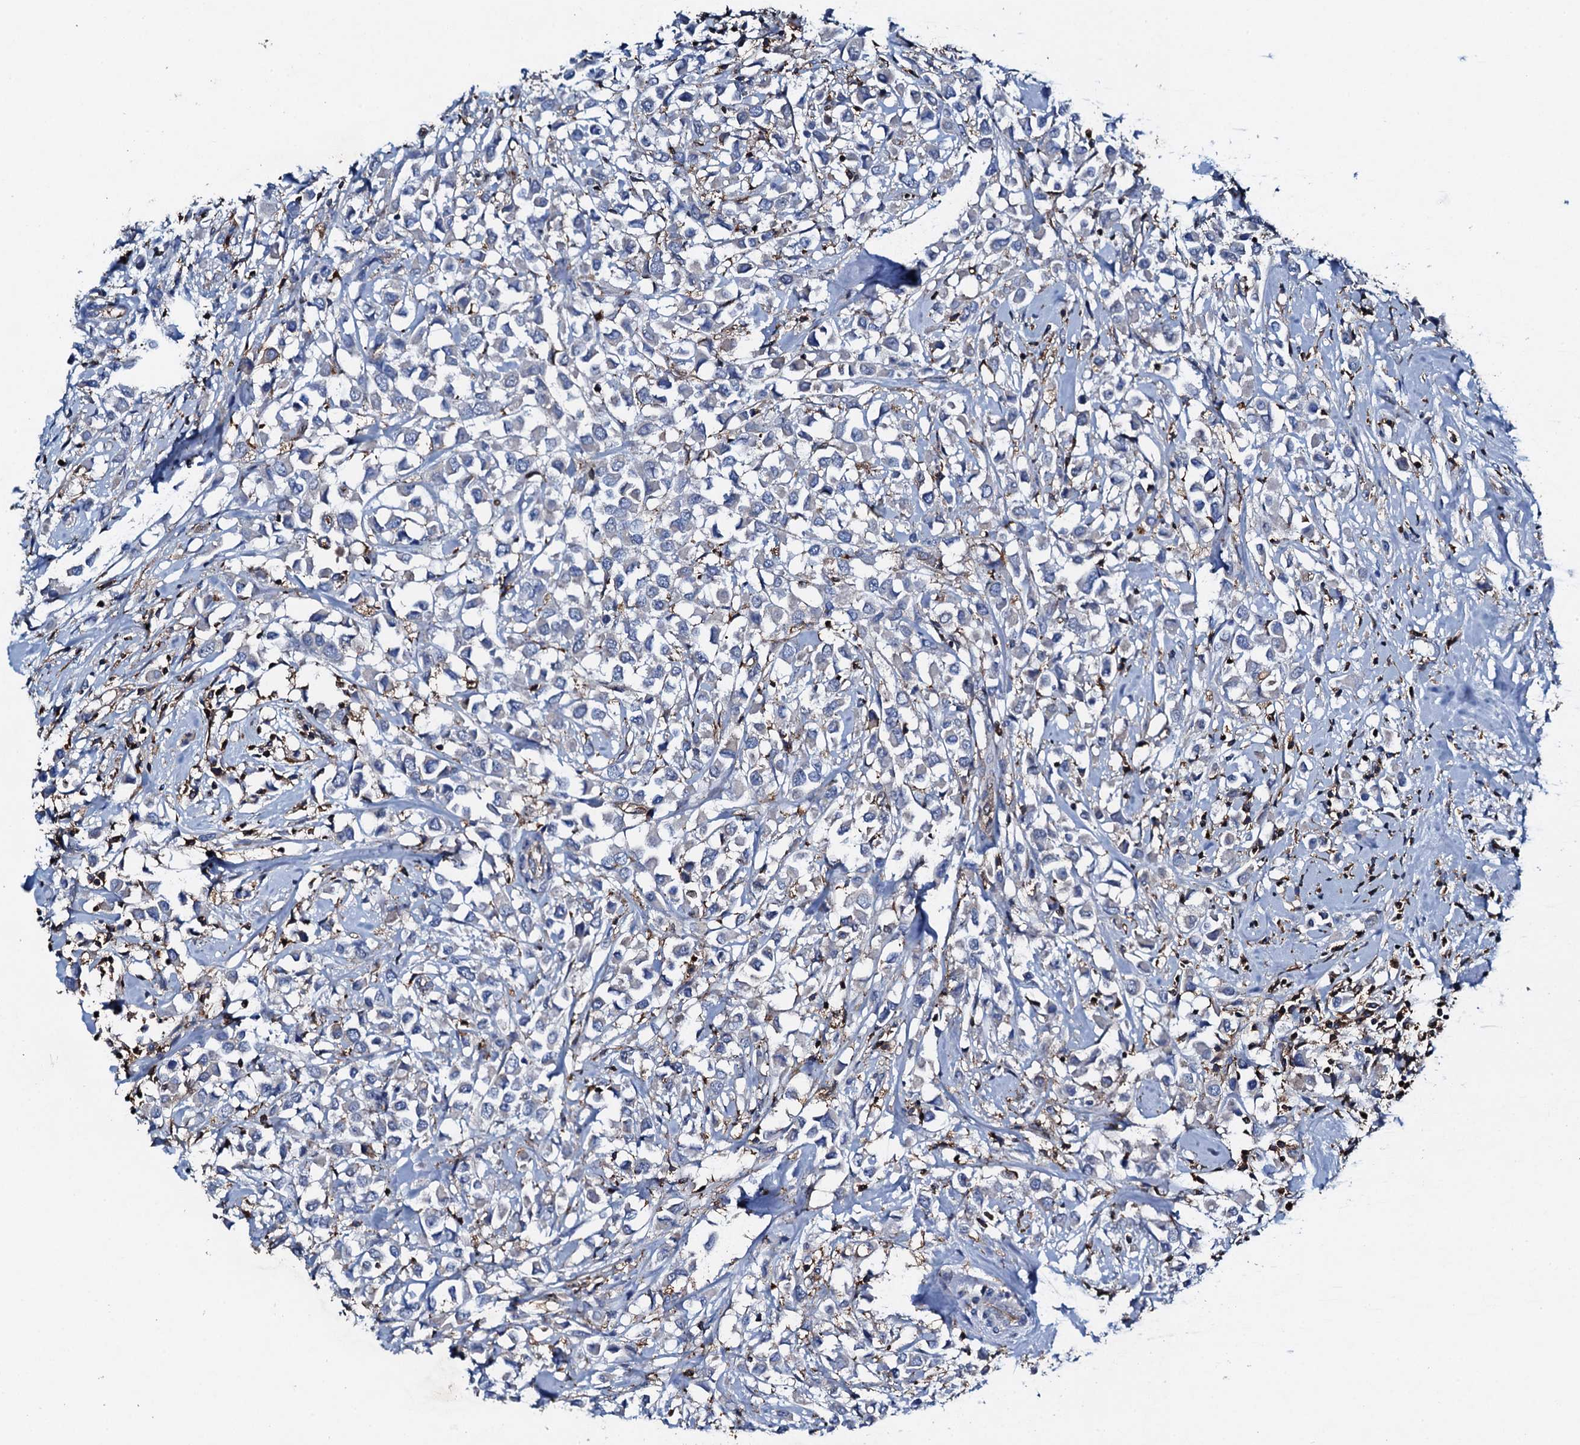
{"staining": {"intensity": "weak", "quantity": "<25%", "location": "cytoplasmic/membranous"}, "tissue": "breast cancer", "cell_type": "Tumor cells", "image_type": "cancer", "snomed": [{"axis": "morphology", "description": "Duct carcinoma"}, {"axis": "topography", "description": "Breast"}], "caption": "This is an IHC micrograph of breast cancer (invasive ductal carcinoma). There is no positivity in tumor cells.", "gene": "MS4A4E", "patient": {"sex": "female", "age": 87}}